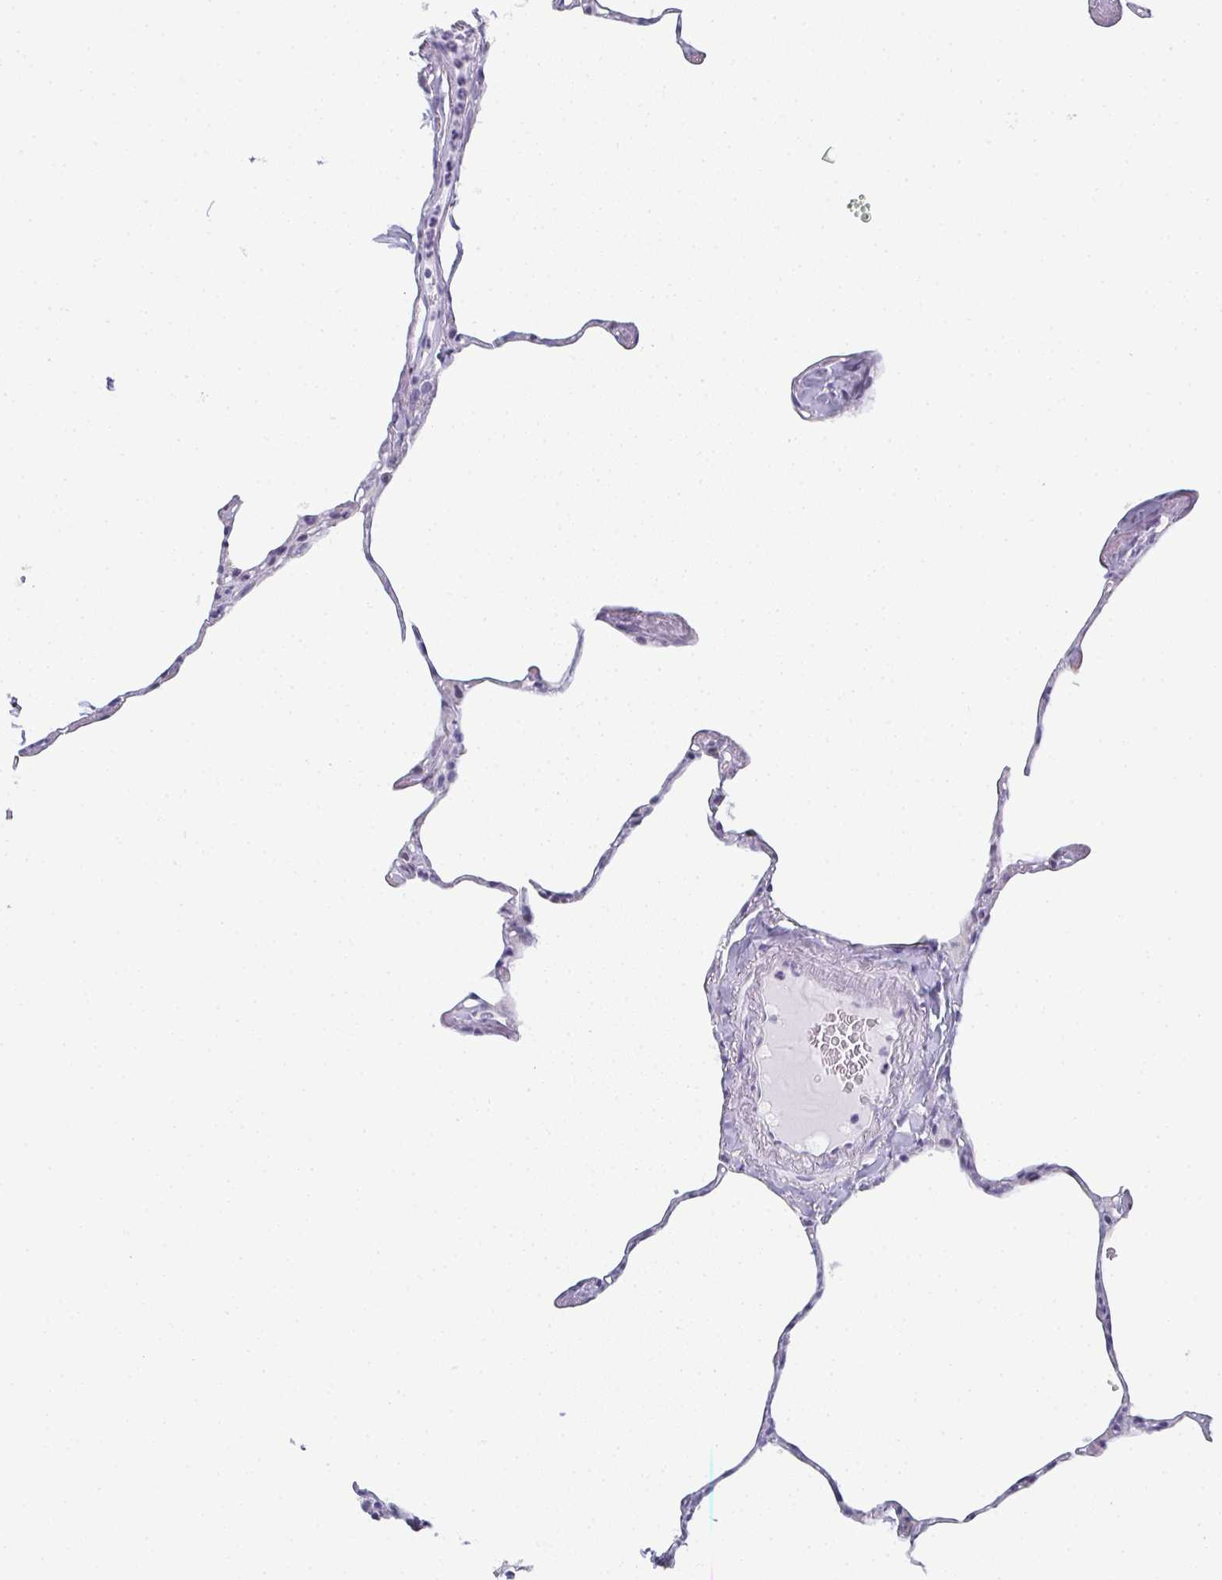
{"staining": {"intensity": "negative", "quantity": "none", "location": "none"}, "tissue": "lung", "cell_type": "Alveolar cells", "image_type": "normal", "snomed": [{"axis": "morphology", "description": "Normal tissue, NOS"}, {"axis": "topography", "description": "Lung"}], "caption": "An immunohistochemistry (IHC) micrograph of unremarkable lung is shown. There is no staining in alveolar cells of lung.", "gene": "PYCR3", "patient": {"sex": "male", "age": 65}}